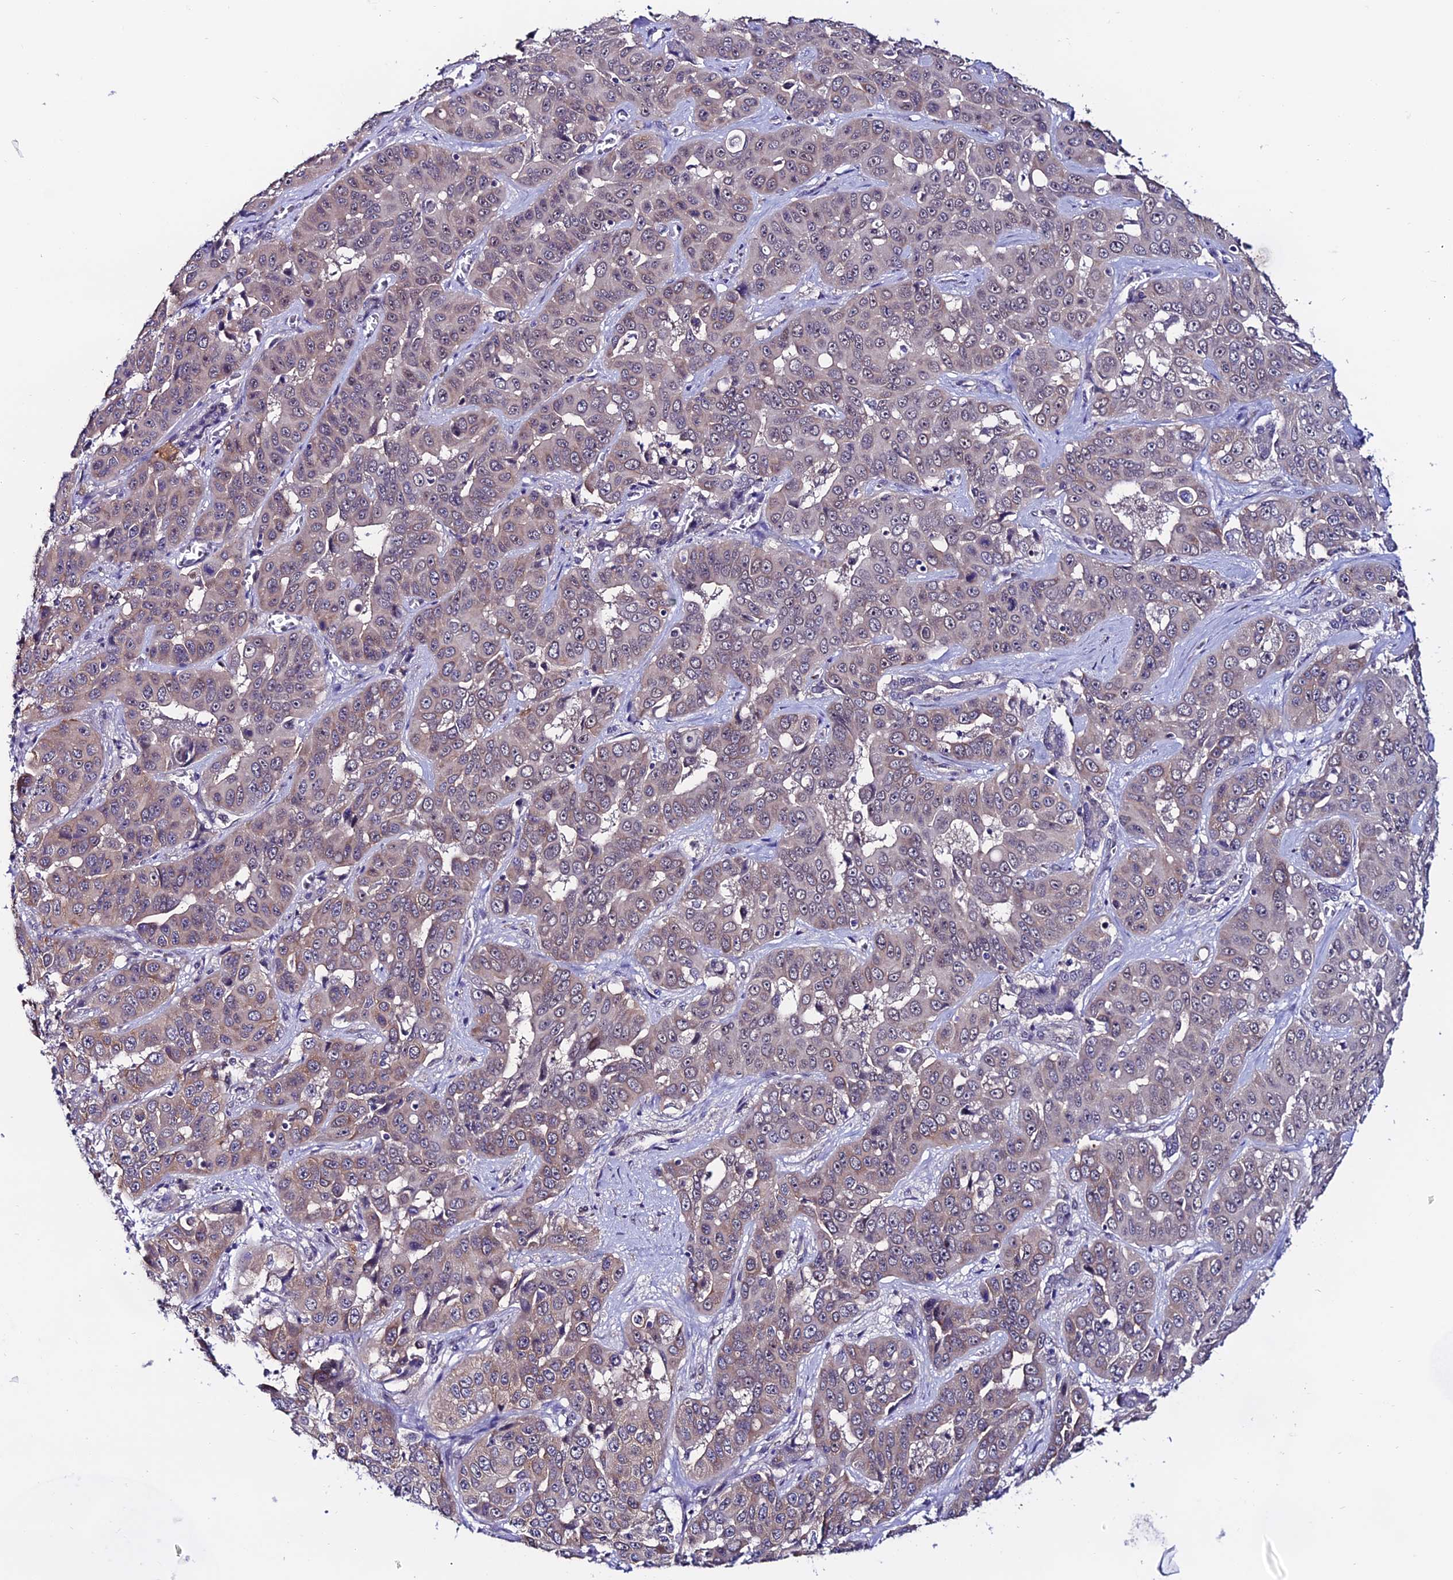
{"staining": {"intensity": "weak", "quantity": "25%-75%", "location": "cytoplasmic/membranous,nuclear"}, "tissue": "liver cancer", "cell_type": "Tumor cells", "image_type": "cancer", "snomed": [{"axis": "morphology", "description": "Cholangiocarcinoma"}, {"axis": "topography", "description": "Liver"}], "caption": "Immunohistochemical staining of human cholangiocarcinoma (liver) displays low levels of weak cytoplasmic/membranous and nuclear positivity in about 25%-75% of tumor cells.", "gene": "FZD8", "patient": {"sex": "female", "age": 52}}